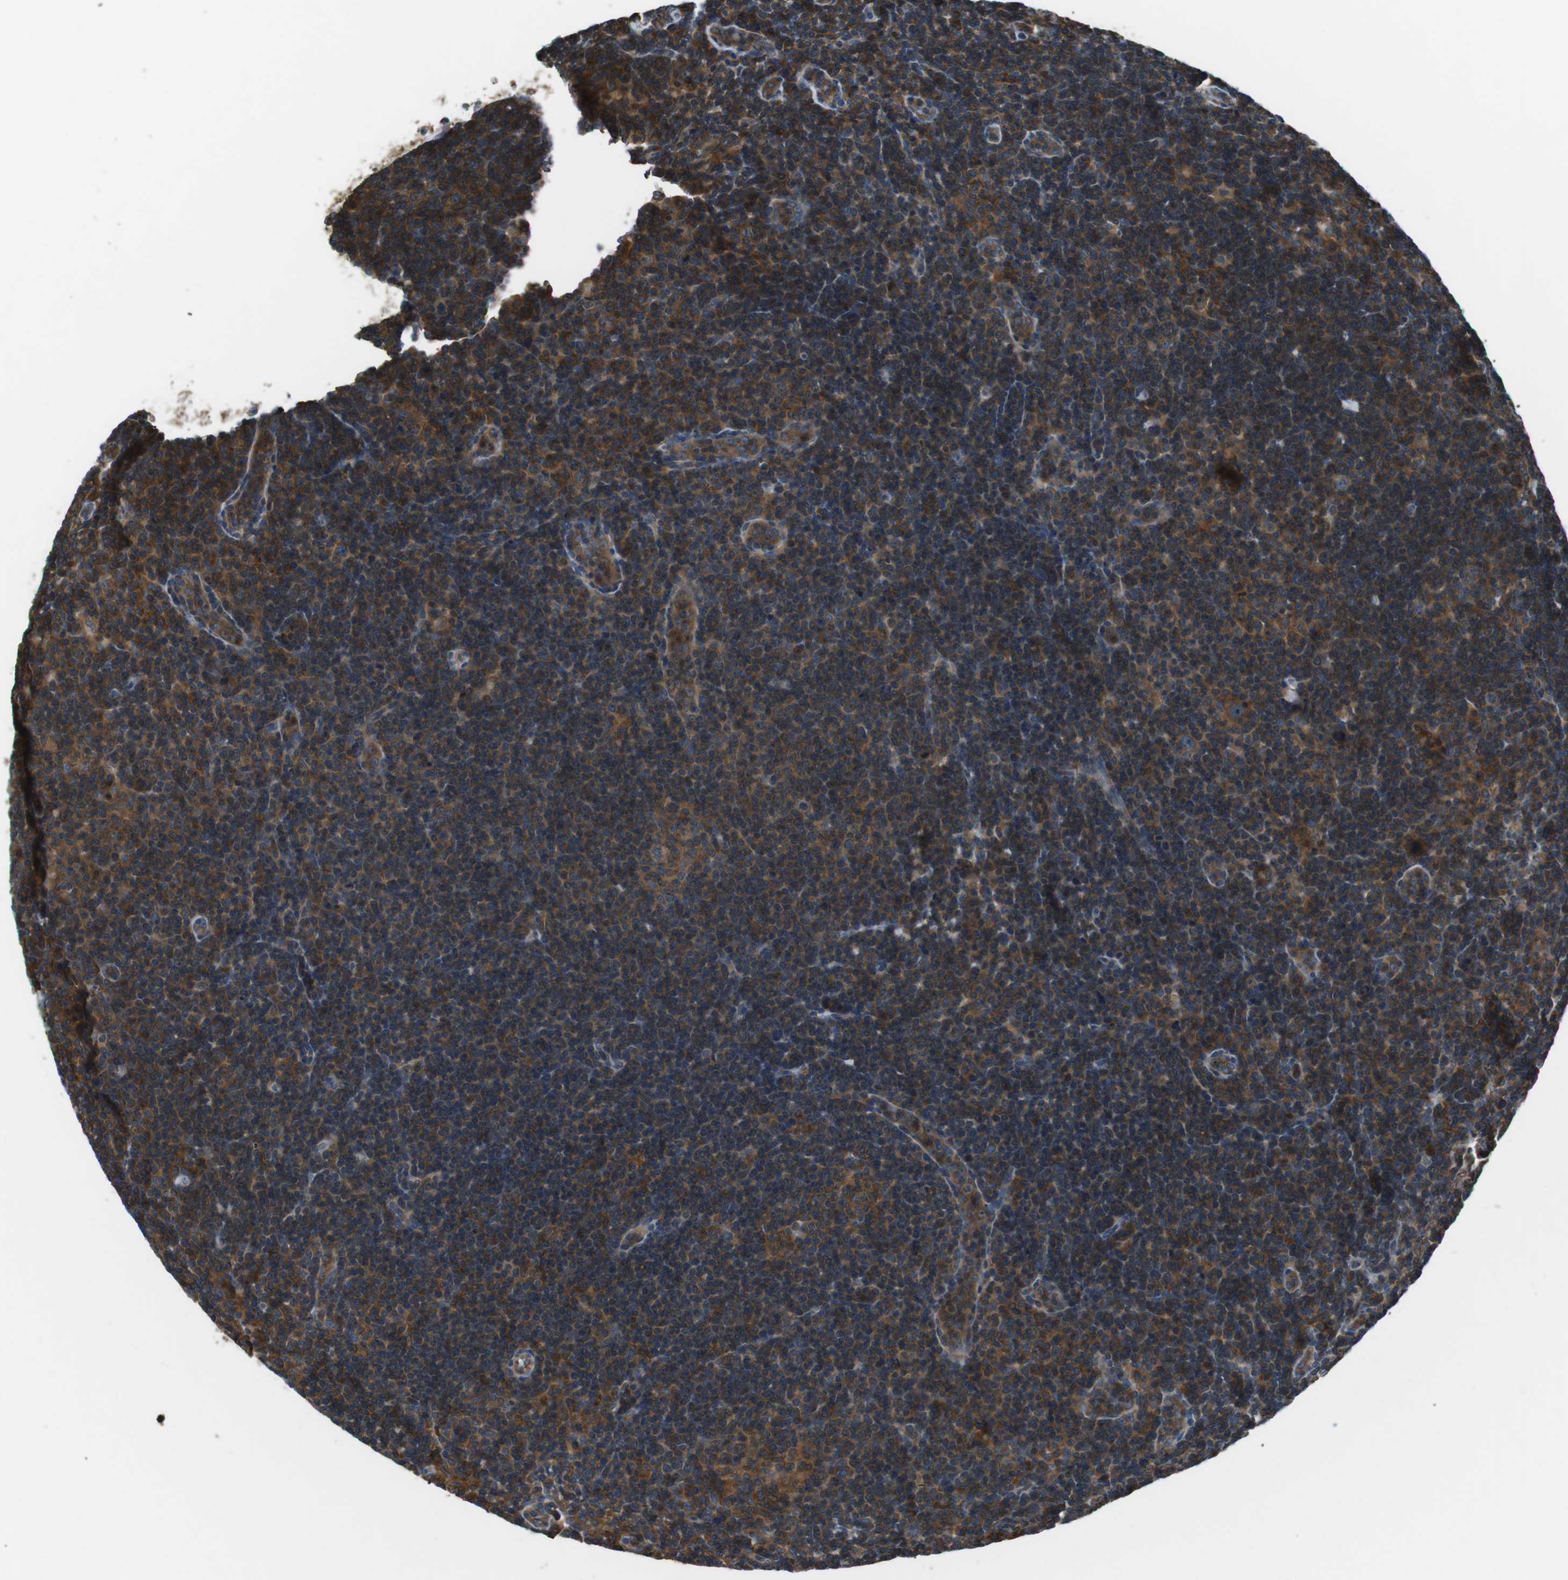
{"staining": {"intensity": "moderate", "quantity": ">75%", "location": "cytoplasmic/membranous"}, "tissue": "lymphoma", "cell_type": "Tumor cells", "image_type": "cancer", "snomed": [{"axis": "morphology", "description": "Hodgkin's disease, NOS"}, {"axis": "topography", "description": "Lymph node"}], "caption": "This is an image of immunohistochemistry staining of Hodgkin's disease, which shows moderate staining in the cytoplasmic/membranous of tumor cells.", "gene": "GPR161", "patient": {"sex": "female", "age": 57}}